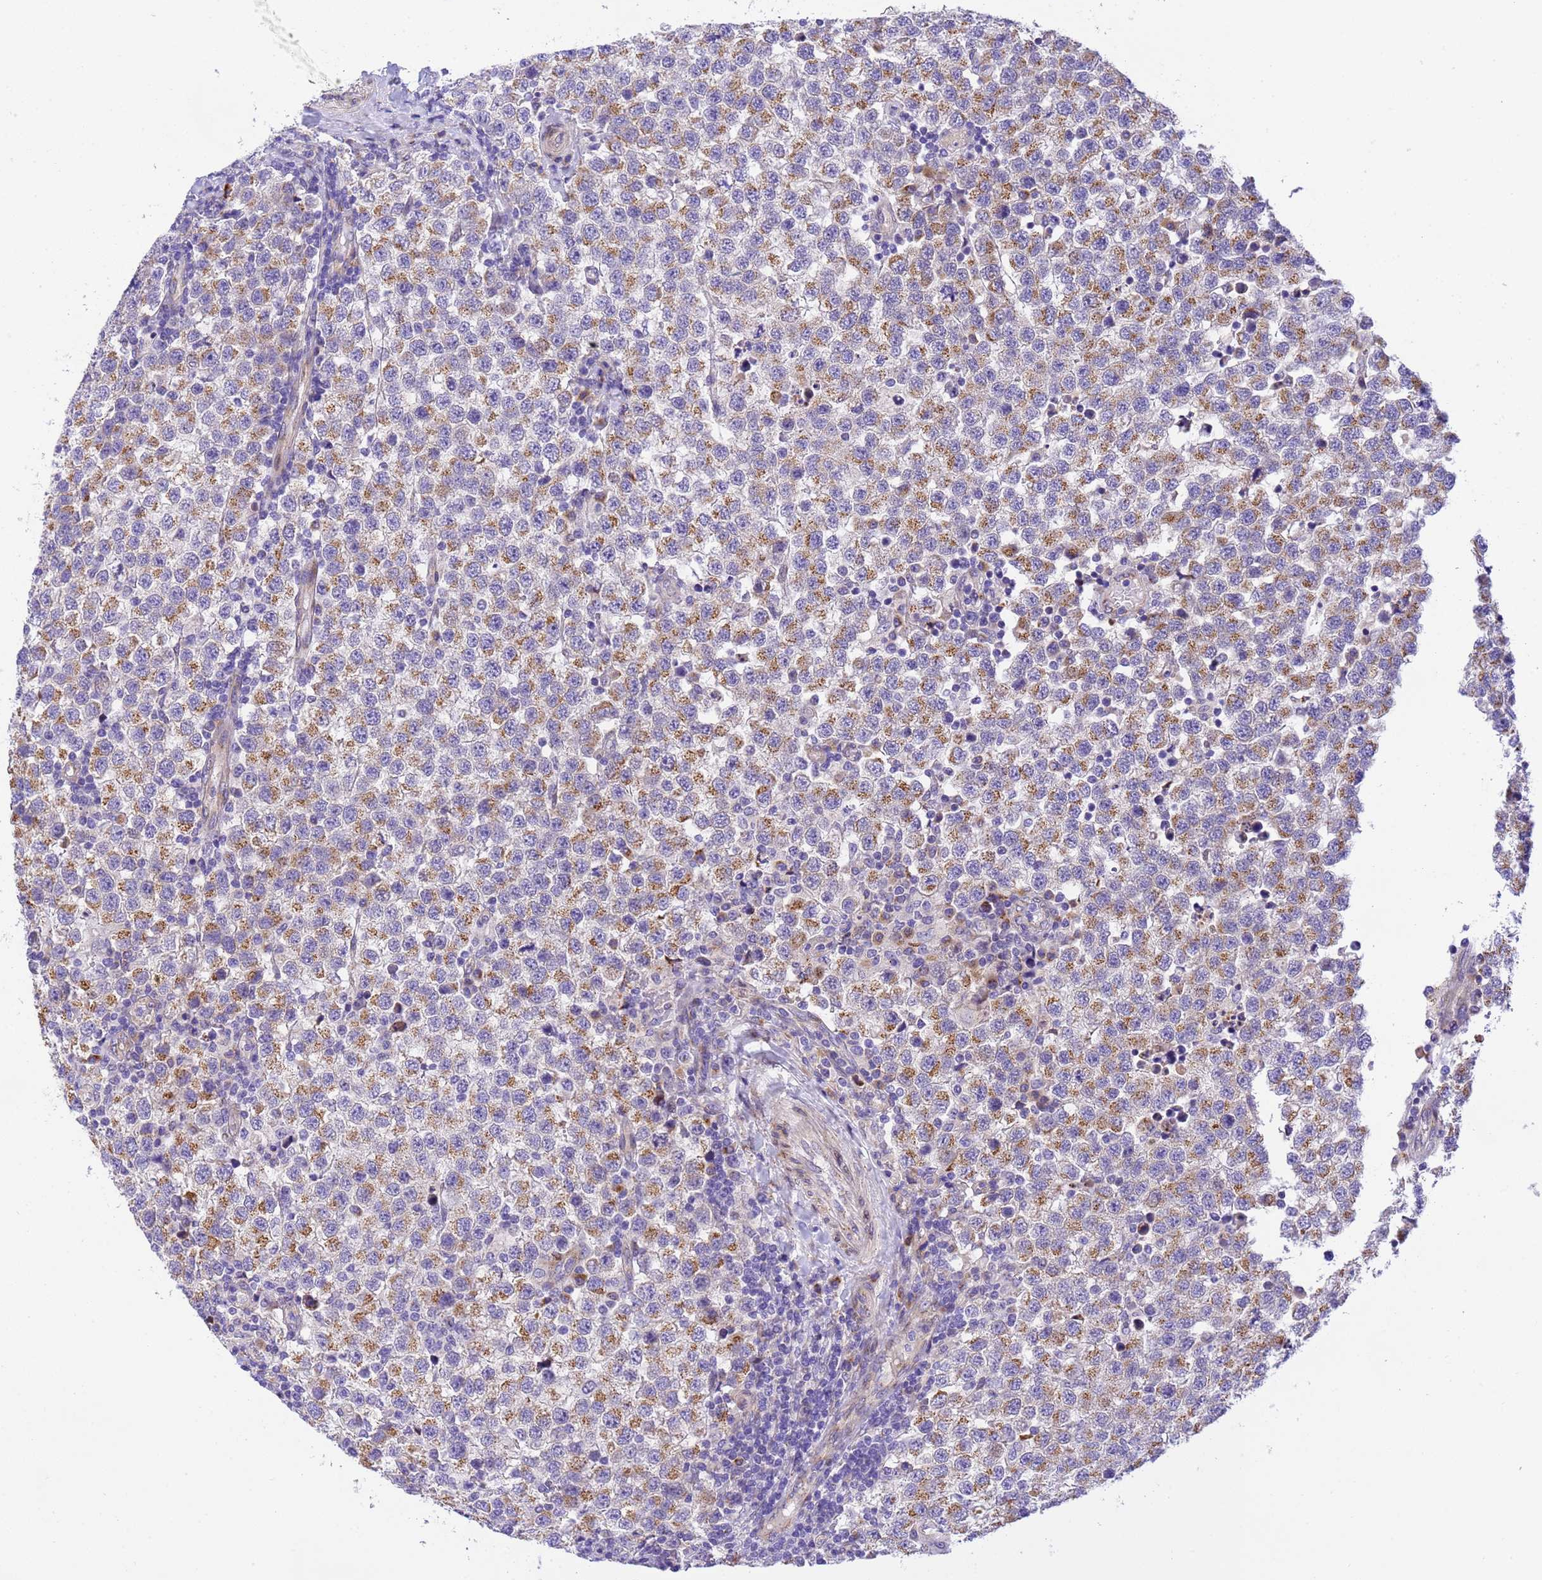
{"staining": {"intensity": "moderate", "quantity": ">75%", "location": "cytoplasmic/membranous"}, "tissue": "testis cancer", "cell_type": "Tumor cells", "image_type": "cancer", "snomed": [{"axis": "morphology", "description": "Seminoma, NOS"}, {"axis": "topography", "description": "Testis"}], "caption": "Testis cancer (seminoma) tissue displays moderate cytoplasmic/membranous positivity in about >75% of tumor cells", "gene": "RHBDD3", "patient": {"sex": "male", "age": 34}}